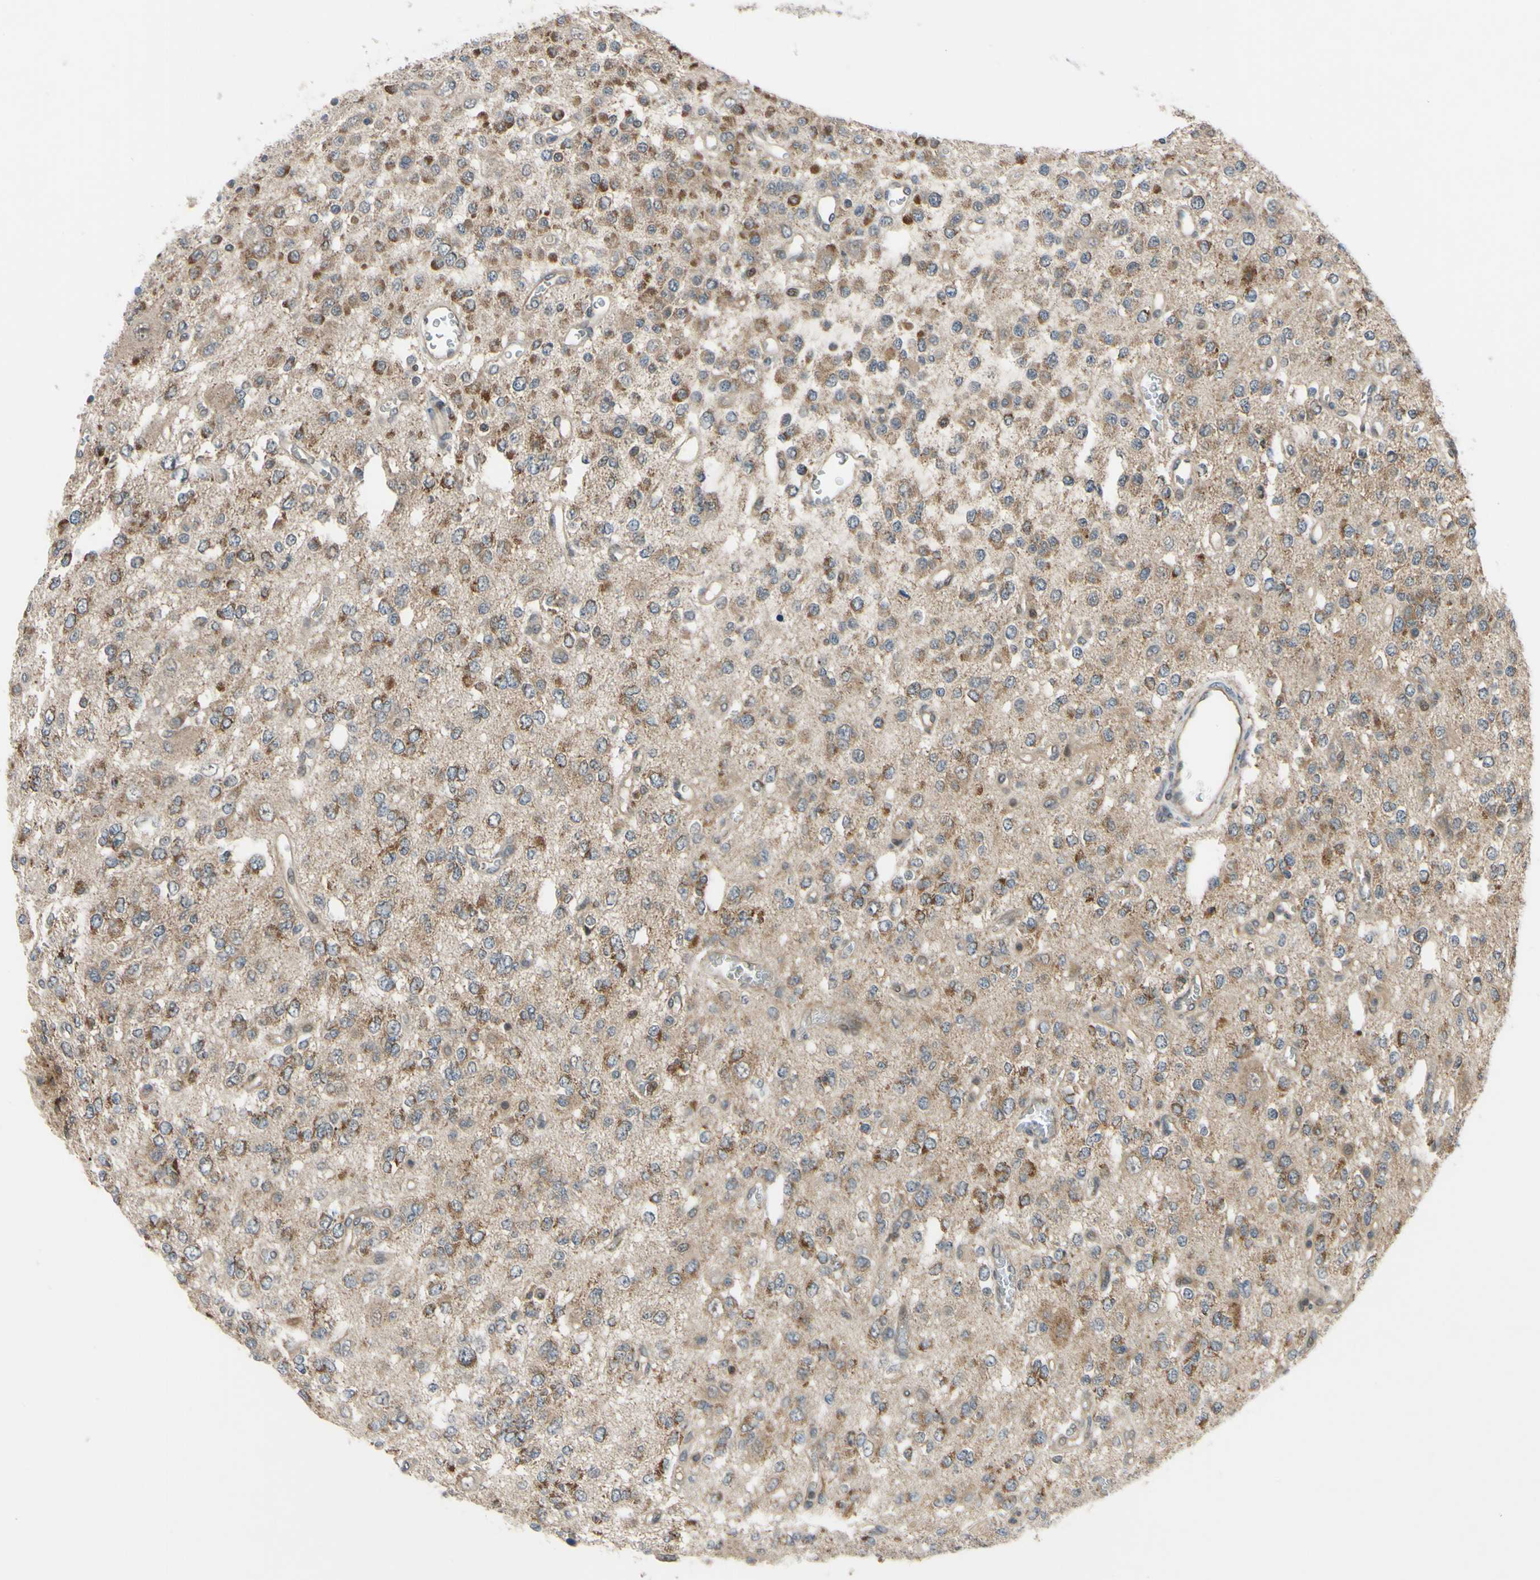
{"staining": {"intensity": "strong", "quantity": "25%-75%", "location": "cytoplasmic/membranous"}, "tissue": "glioma", "cell_type": "Tumor cells", "image_type": "cancer", "snomed": [{"axis": "morphology", "description": "Glioma, malignant, Low grade"}, {"axis": "topography", "description": "Brain"}], "caption": "Tumor cells reveal strong cytoplasmic/membranous positivity in approximately 25%-75% of cells in low-grade glioma (malignant). The protein is shown in brown color, while the nuclei are stained blue.", "gene": "COMMD9", "patient": {"sex": "male", "age": 38}}